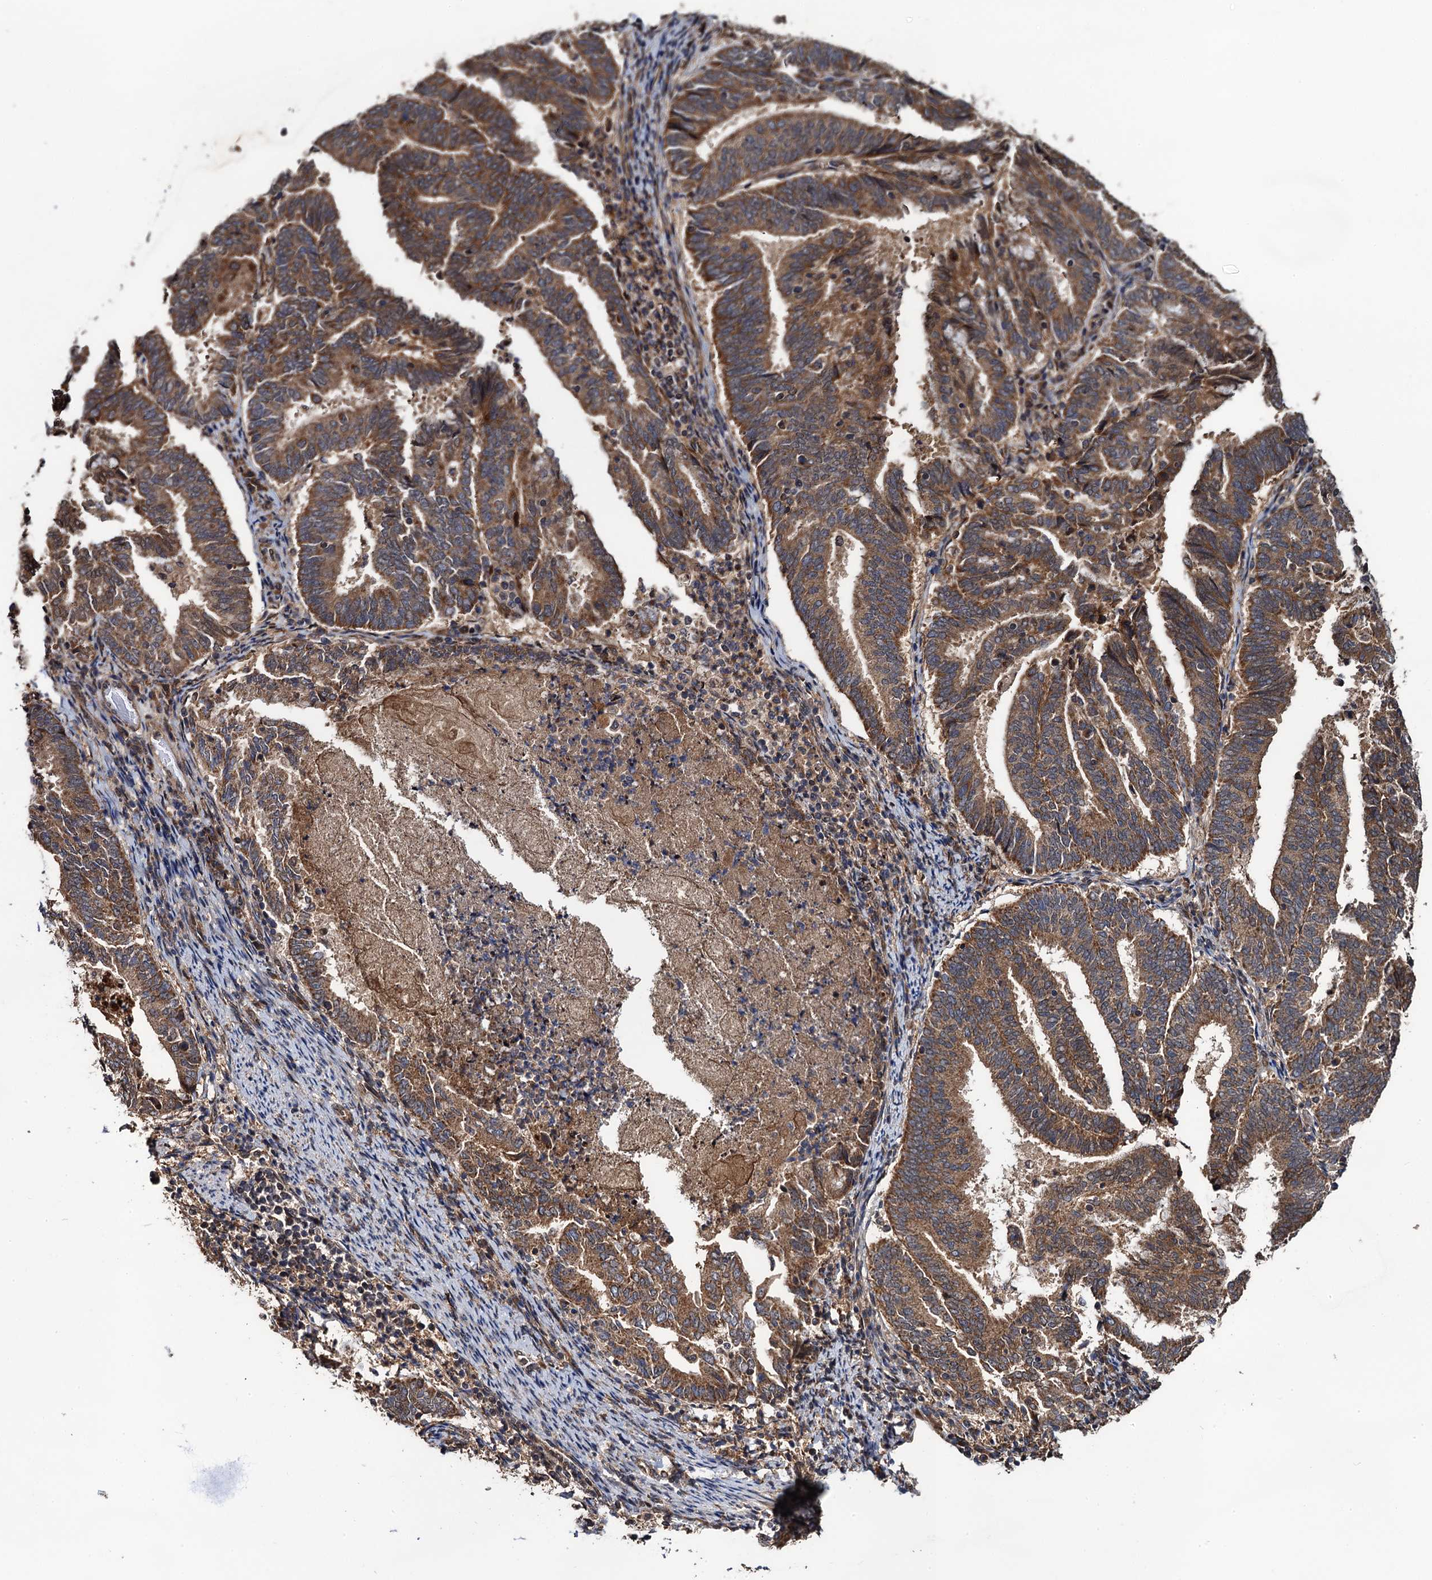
{"staining": {"intensity": "moderate", "quantity": ">75%", "location": "cytoplasmic/membranous"}, "tissue": "endometrial cancer", "cell_type": "Tumor cells", "image_type": "cancer", "snomed": [{"axis": "morphology", "description": "Adenocarcinoma, NOS"}, {"axis": "topography", "description": "Endometrium"}], "caption": "Protein positivity by immunohistochemistry reveals moderate cytoplasmic/membranous staining in about >75% of tumor cells in endometrial adenocarcinoma. (DAB IHC, brown staining for protein, blue staining for nuclei).", "gene": "MIER2", "patient": {"sex": "female", "age": 80}}